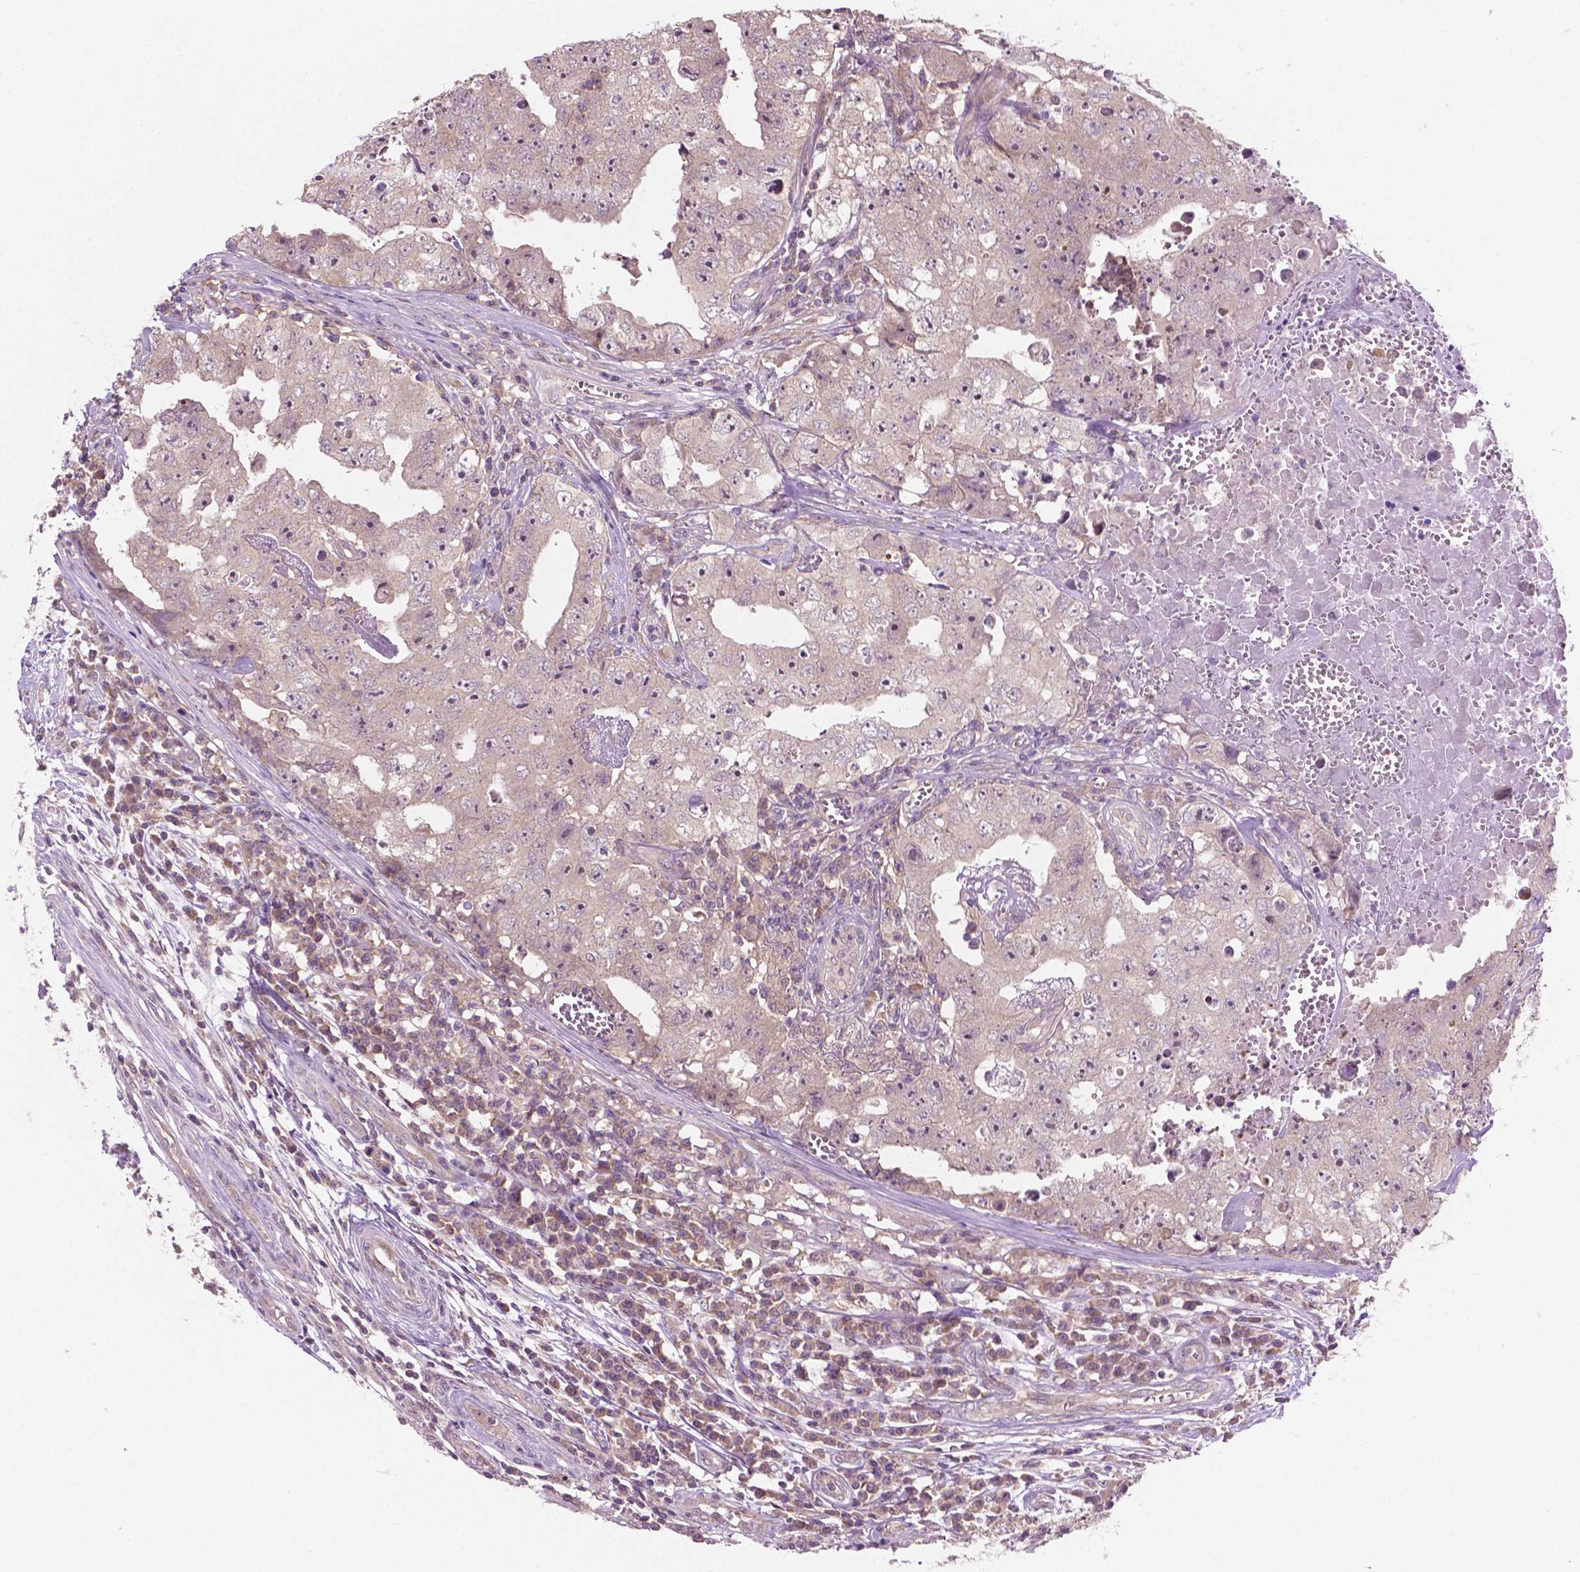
{"staining": {"intensity": "moderate", "quantity": "<25%", "location": "nuclear"}, "tissue": "testis cancer", "cell_type": "Tumor cells", "image_type": "cancer", "snomed": [{"axis": "morphology", "description": "Carcinoma, Embryonal, NOS"}, {"axis": "topography", "description": "Testis"}], "caption": "Tumor cells display low levels of moderate nuclear positivity in approximately <25% of cells in testis cancer (embryonal carcinoma).", "gene": "MZT1", "patient": {"sex": "male", "age": 36}}